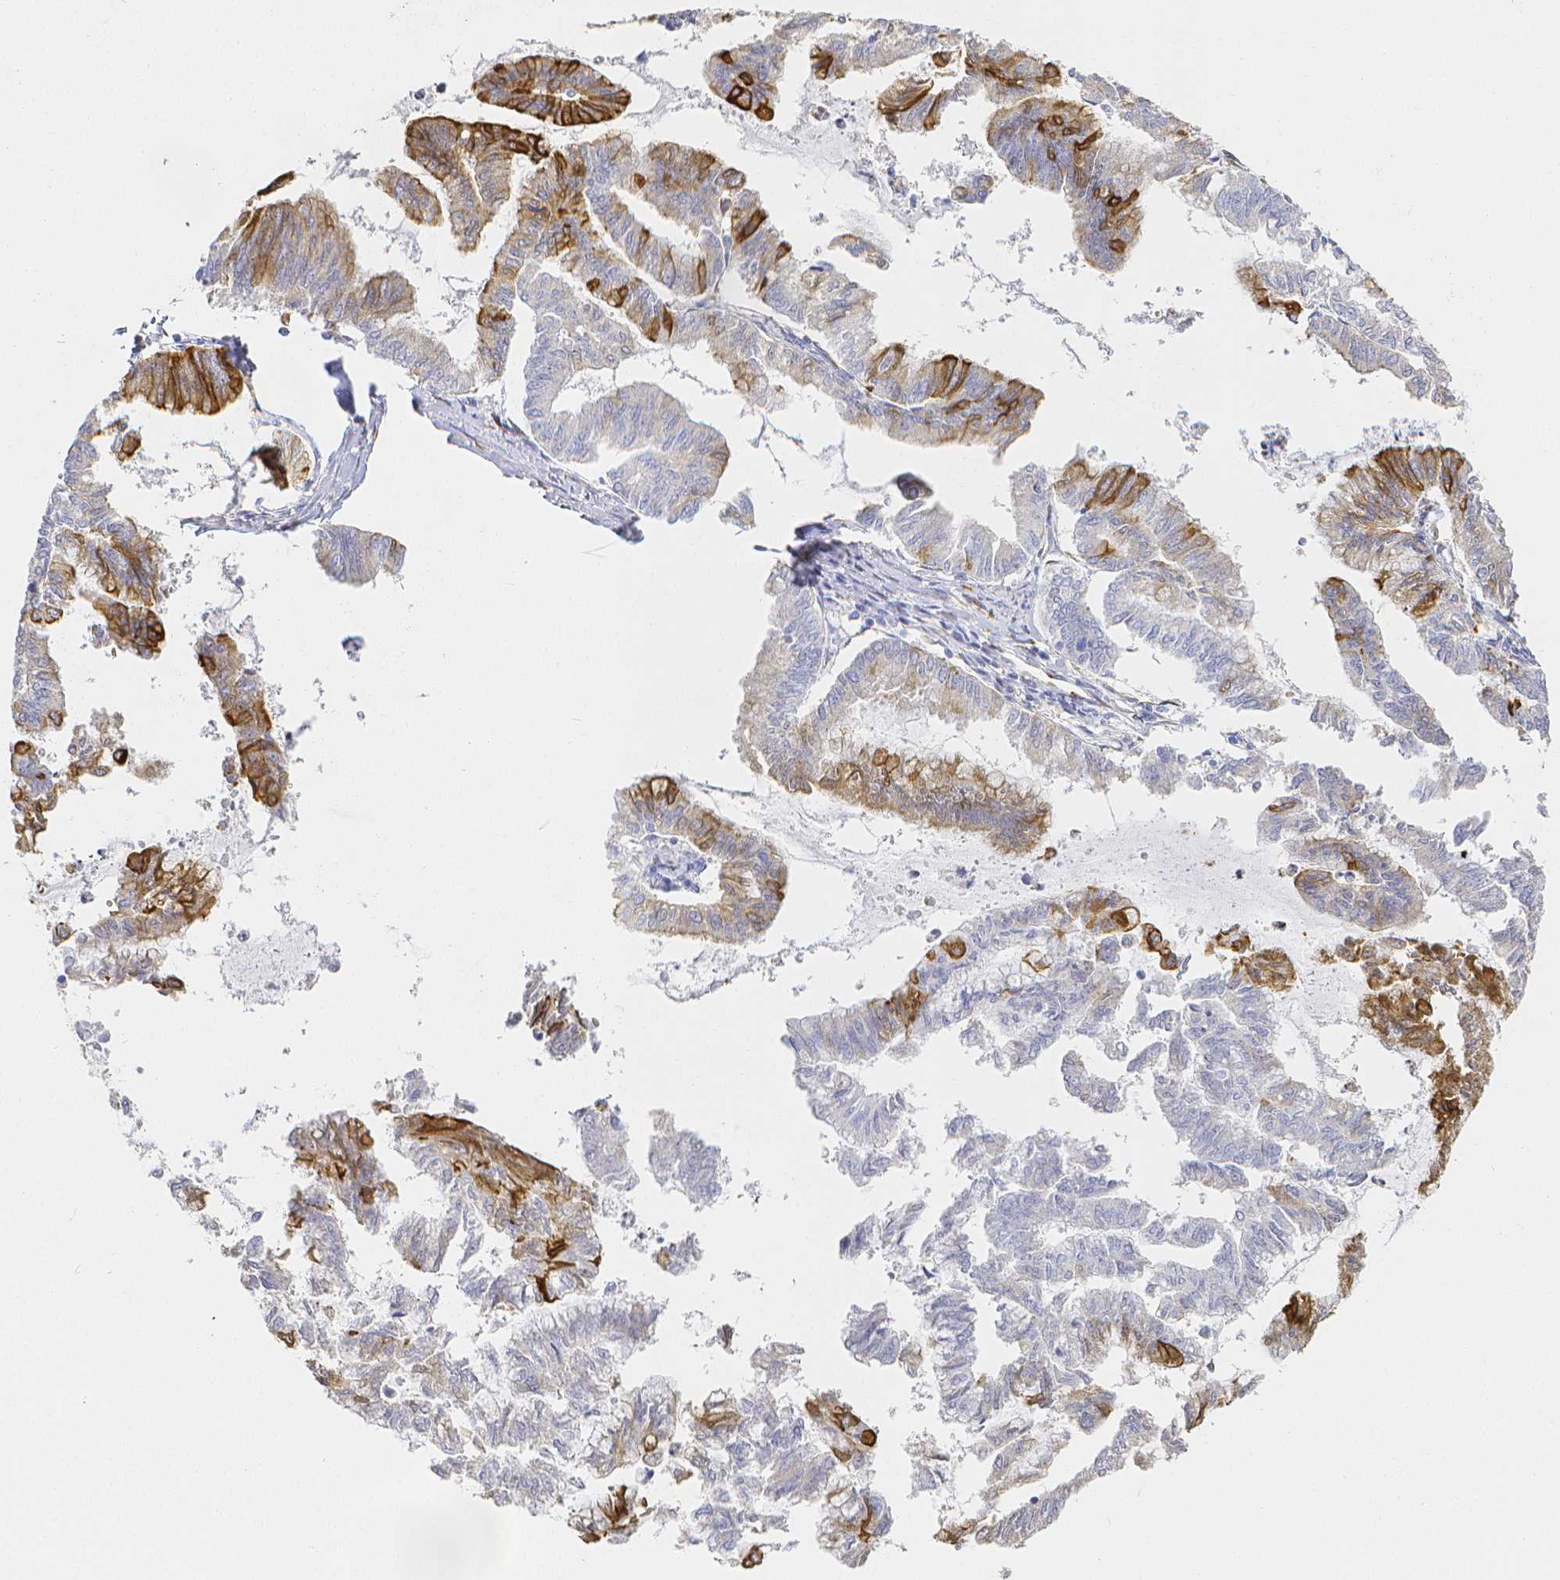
{"staining": {"intensity": "strong", "quantity": "<25%", "location": "cytoplasmic/membranous"}, "tissue": "endometrial cancer", "cell_type": "Tumor cells", "image_type": "cancer", "snomed": [{"axis": "morphology", "description": "Adenocarcinoma, NOS"}, {"axis": "topography", "description": "Endometrium"}], "caption": "The photomicrograph displays staining of endometrial adenocarcinoma, revealing strong cytoplasmic/membranous protein staining (brown color) within tumor cells. Immunohistochemistry stains the protein in brown and the nuclei are stained blue.", "gene": "SMURF1", "patient": {"sex": "female", "age": 79}}